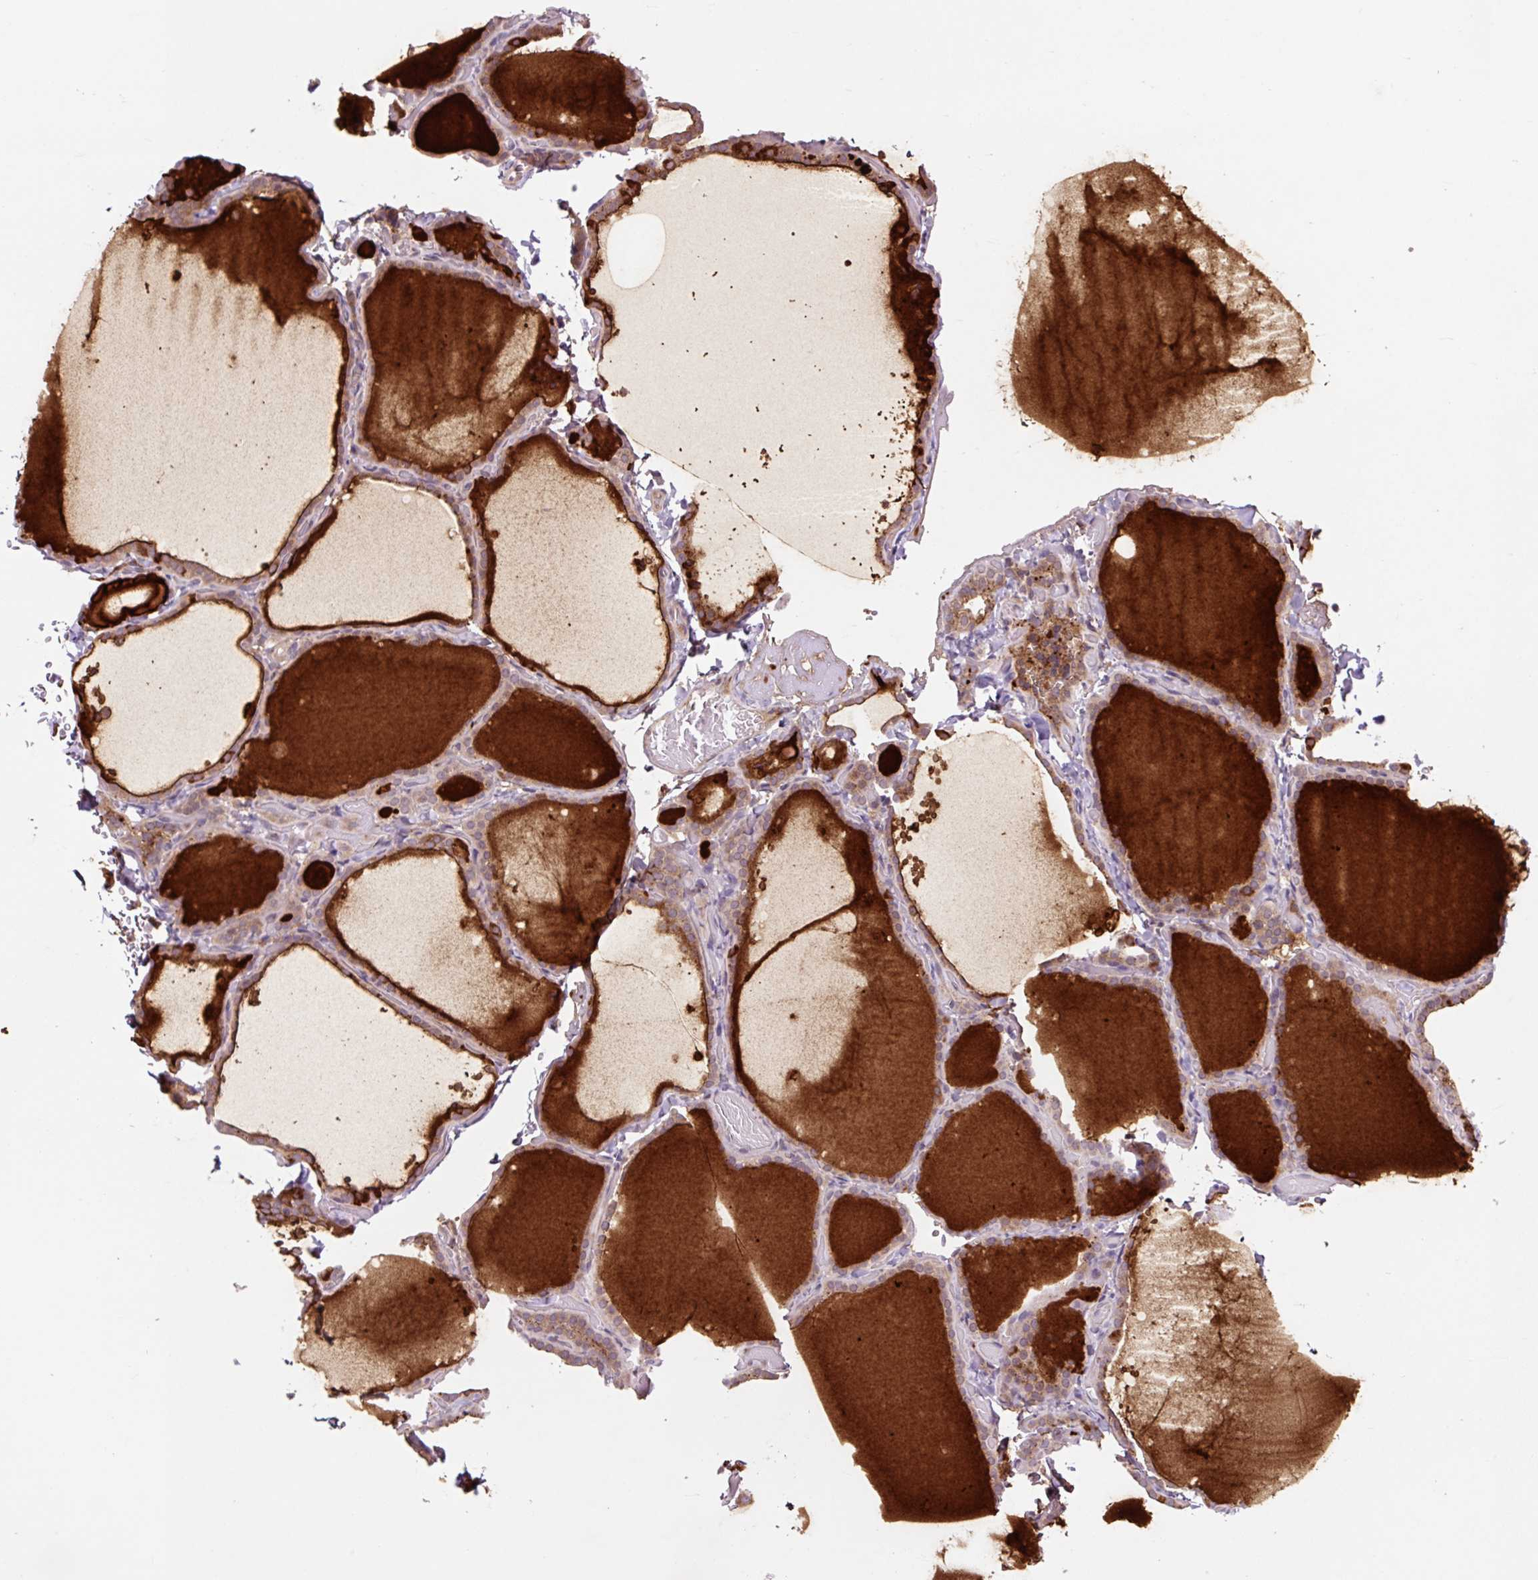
{"staining": {"intensity": "strong", "quantity": "<25%", "location": "cytoplasmic/membranous"}, "tissue": "thyroid gland", "cell_type": "Glandular cells", "image_type": "normal", "snomed": [{"axis": "morphology", "description": "Normal tissue, NOS"}, {"axis": "topography", "description": "Thyroid gland"}], "caption": "A high-resolution histopathology image shows IHC staining of normal thyroid gland, which exhibits strong cytoplasmic/membranous expression in approximately <25% of glandular cells.", "gene": "MMS19", "patient": {"sex": "female", "age": 22}}